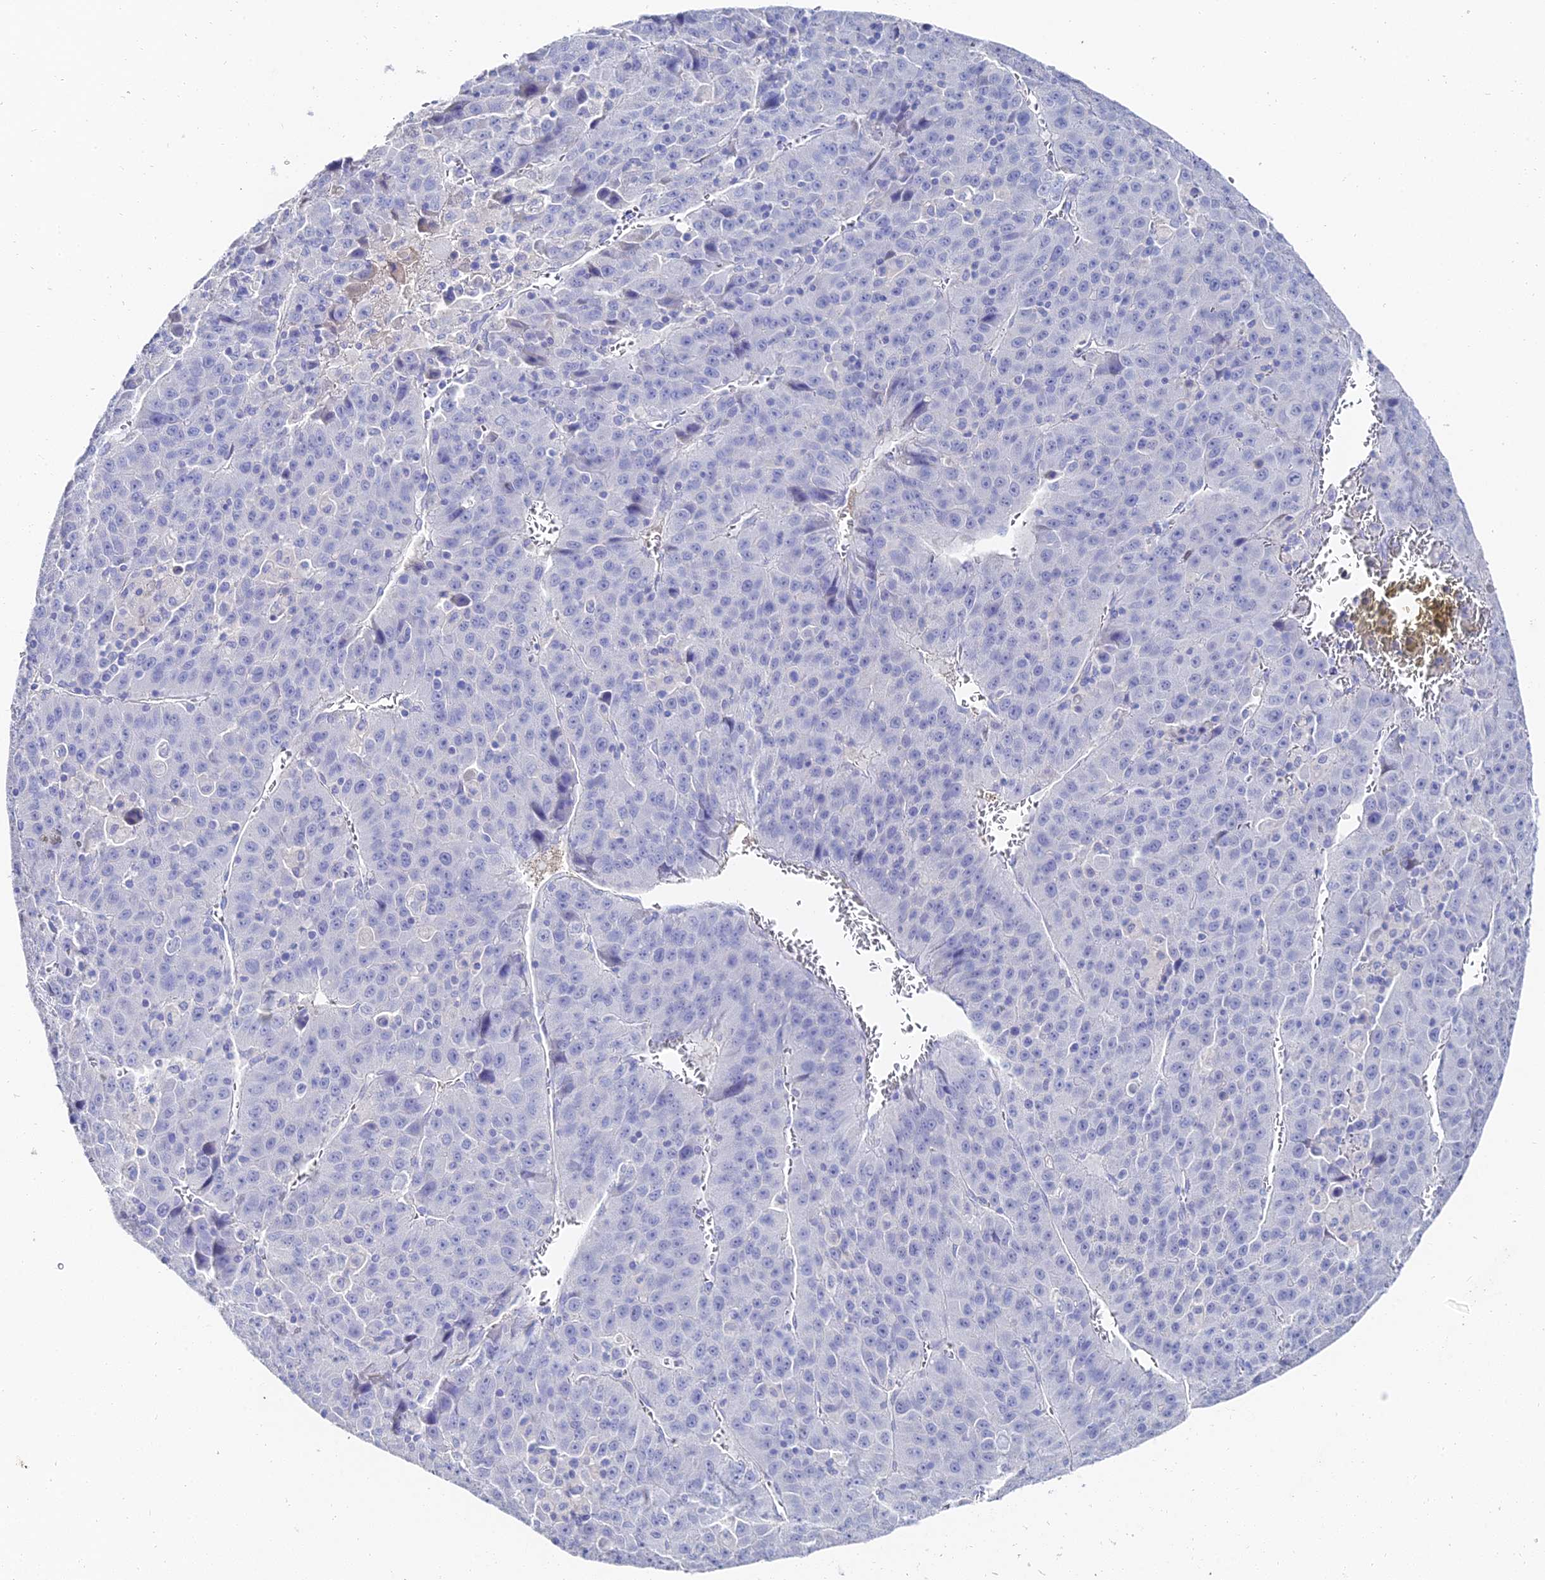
{"staining": {"intensity": "negative", "quantity": "none", "location": "none"}, "tissue": "liver cancer", "cell_type": "Tumor cells", "image_type": "cancer", "snomed": [{"axis": "morphology", "description": "Carcinoma, Hepatocellular, NOS"}, {"axis": "topography", "description": "Liver"}], "caption": "The image reveals no staining of tumor cells in liver cancer (hepatocellular carcinoma).", "gene": "KRT17", "patient": {"sex": "female", "age": 53}}